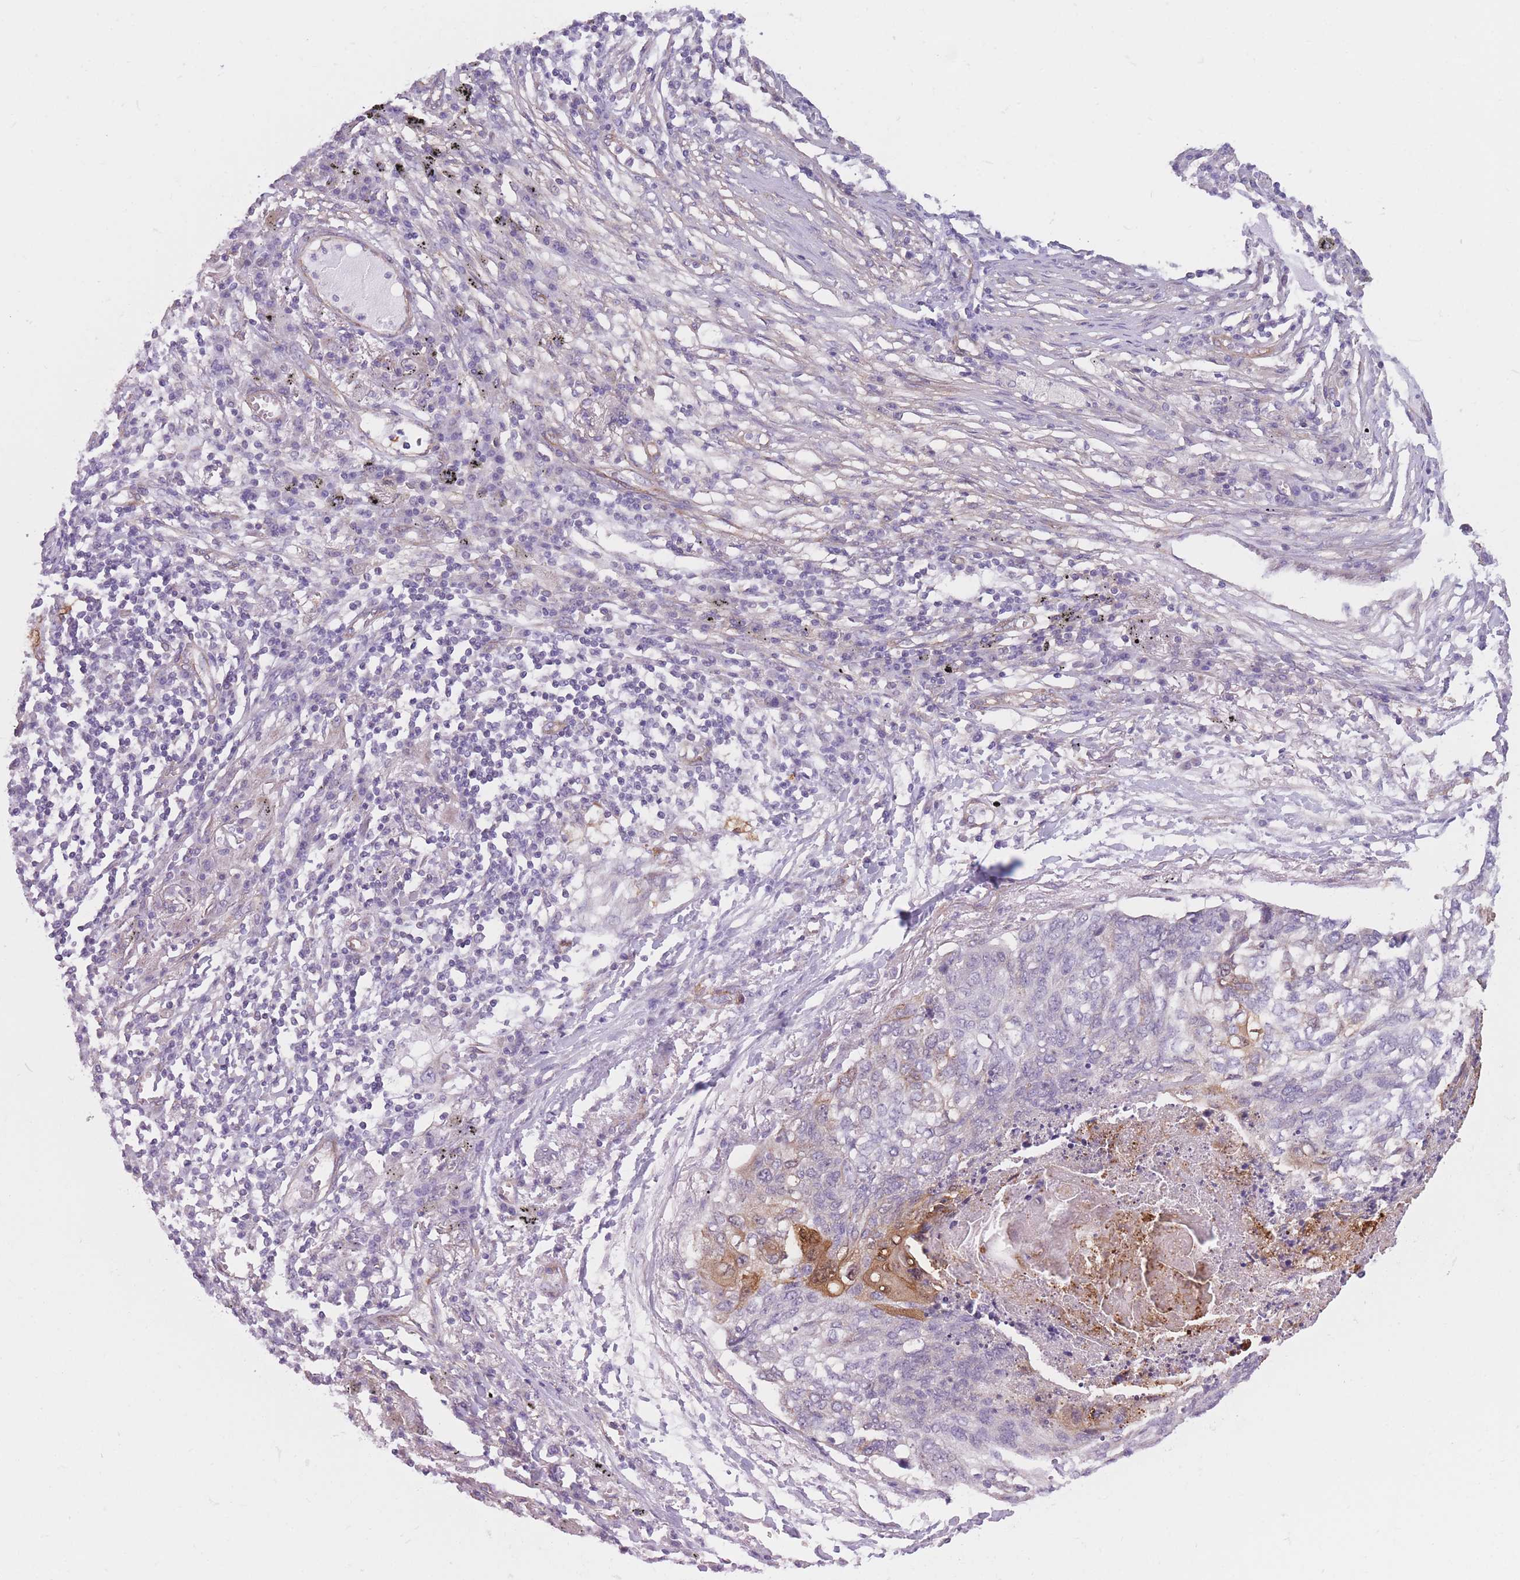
{"staining": {"intensity": "moderate", "quantity": "<25%", "location": "cytoplasmic/membranous"}, "tissue": "lung cancer", "cell_type": "Tumor cells", "image_type": "cancer", "snomed": [{"axis": "morphology", "description": "Squamous cell carcinoma, NOS"}, {"axis": "topography", "description": "Lung"}], "caption": "Immunohistochemical staining of squamous cell carcinoma (lung) displays moderate cytoplasmic/membranous protein expression in approximately <25% of tumor cells.", "gene": "SERPINB3", "patient": {"sex": "female", "age": 63}}